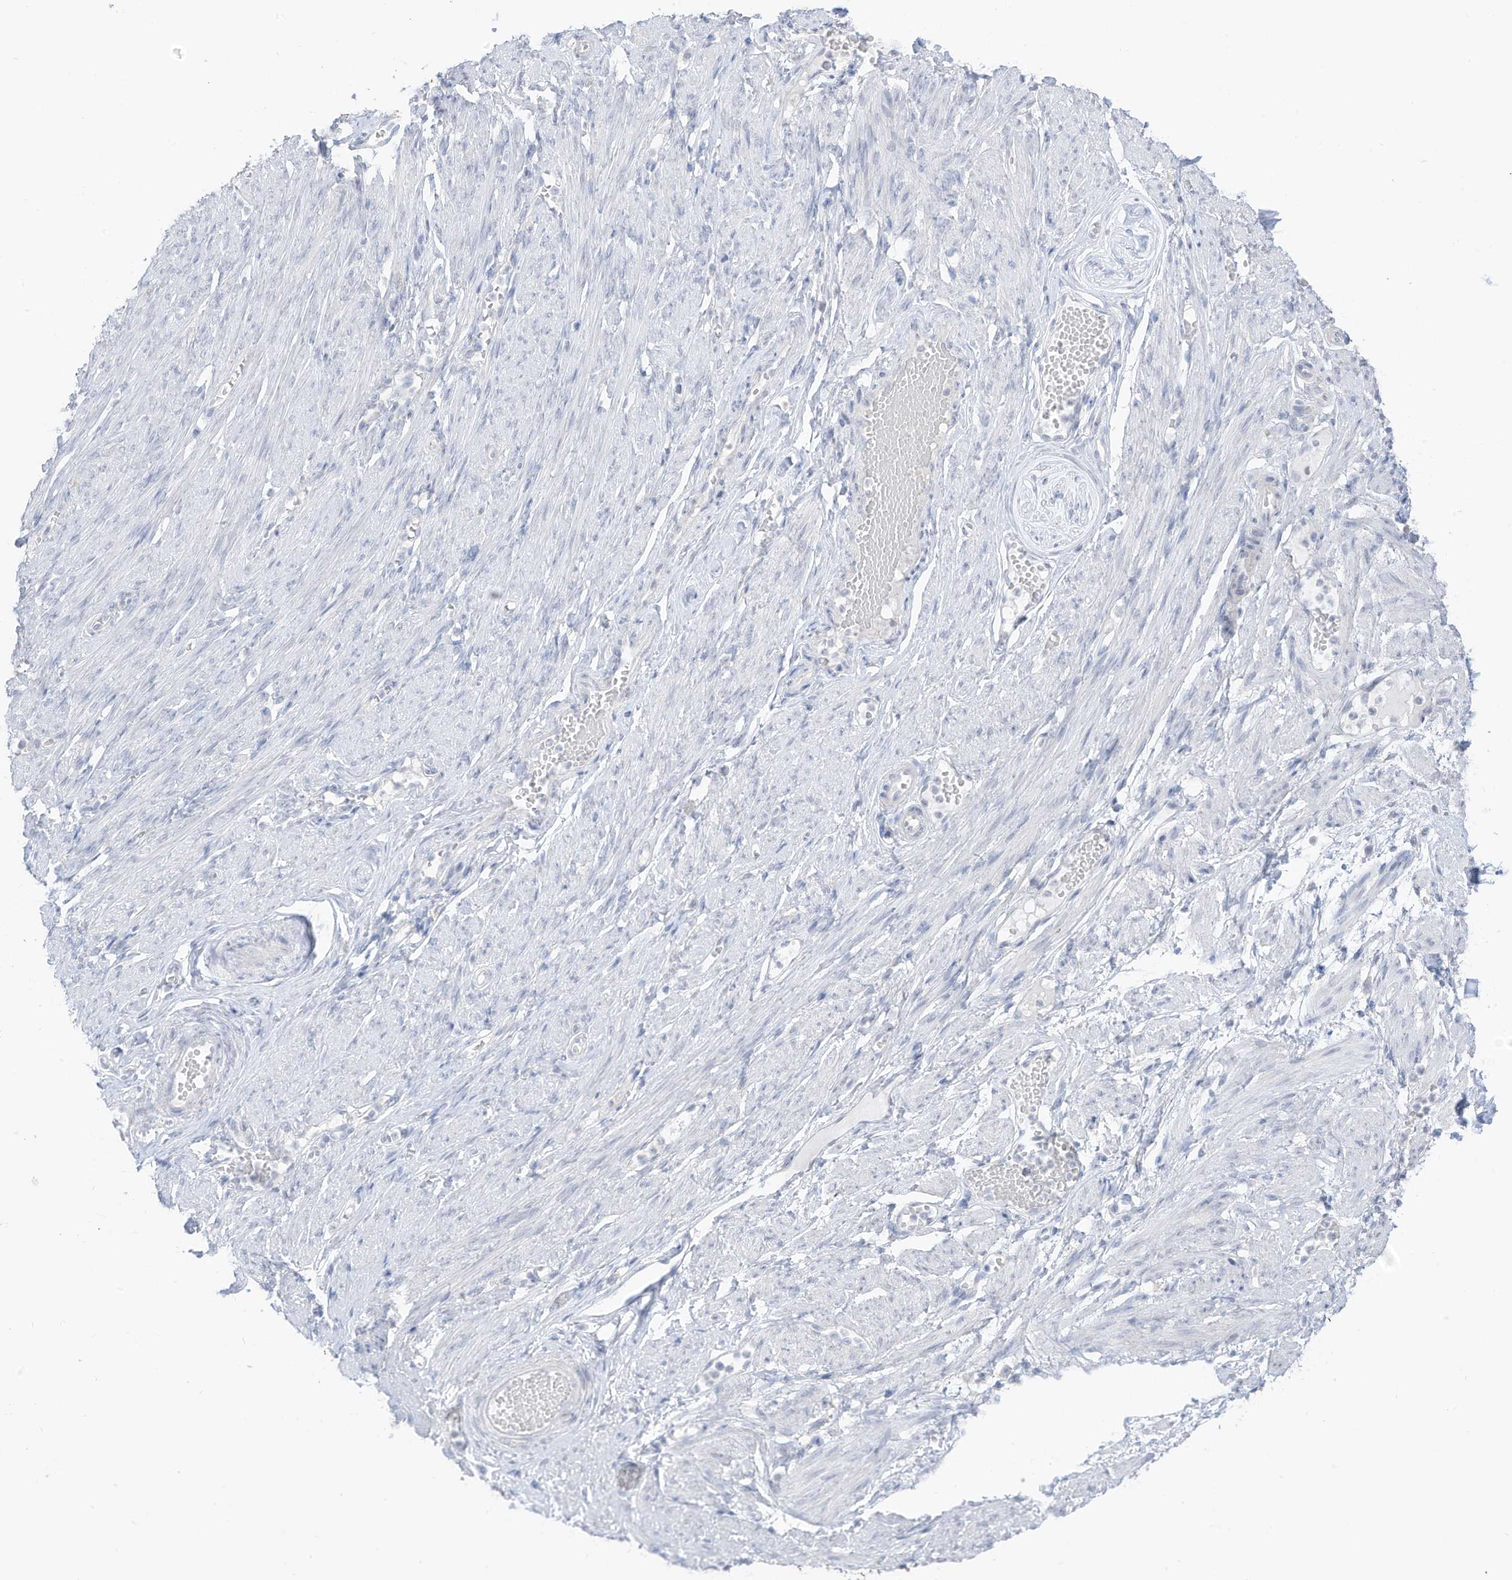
{"staining": {"intensity": "negative", "quantity": "none", "location": "none"}, "tissue": "adipose tissue", "cell_type": "Adipocytes", "image_type": "normal", "snomed": [{"axis": "morphology", "description": "Normal tissue, NOS"}, {"axis": "topography", "description": "Smooth muscle"}, {"axis": "topography", "description": "Peripheral nerve tissue"}], "caption": "Adipocytes show no significant positivity in normal adipose tissue.", "gene": "OGT", "patient": {"sex": "female", "age": 39}}